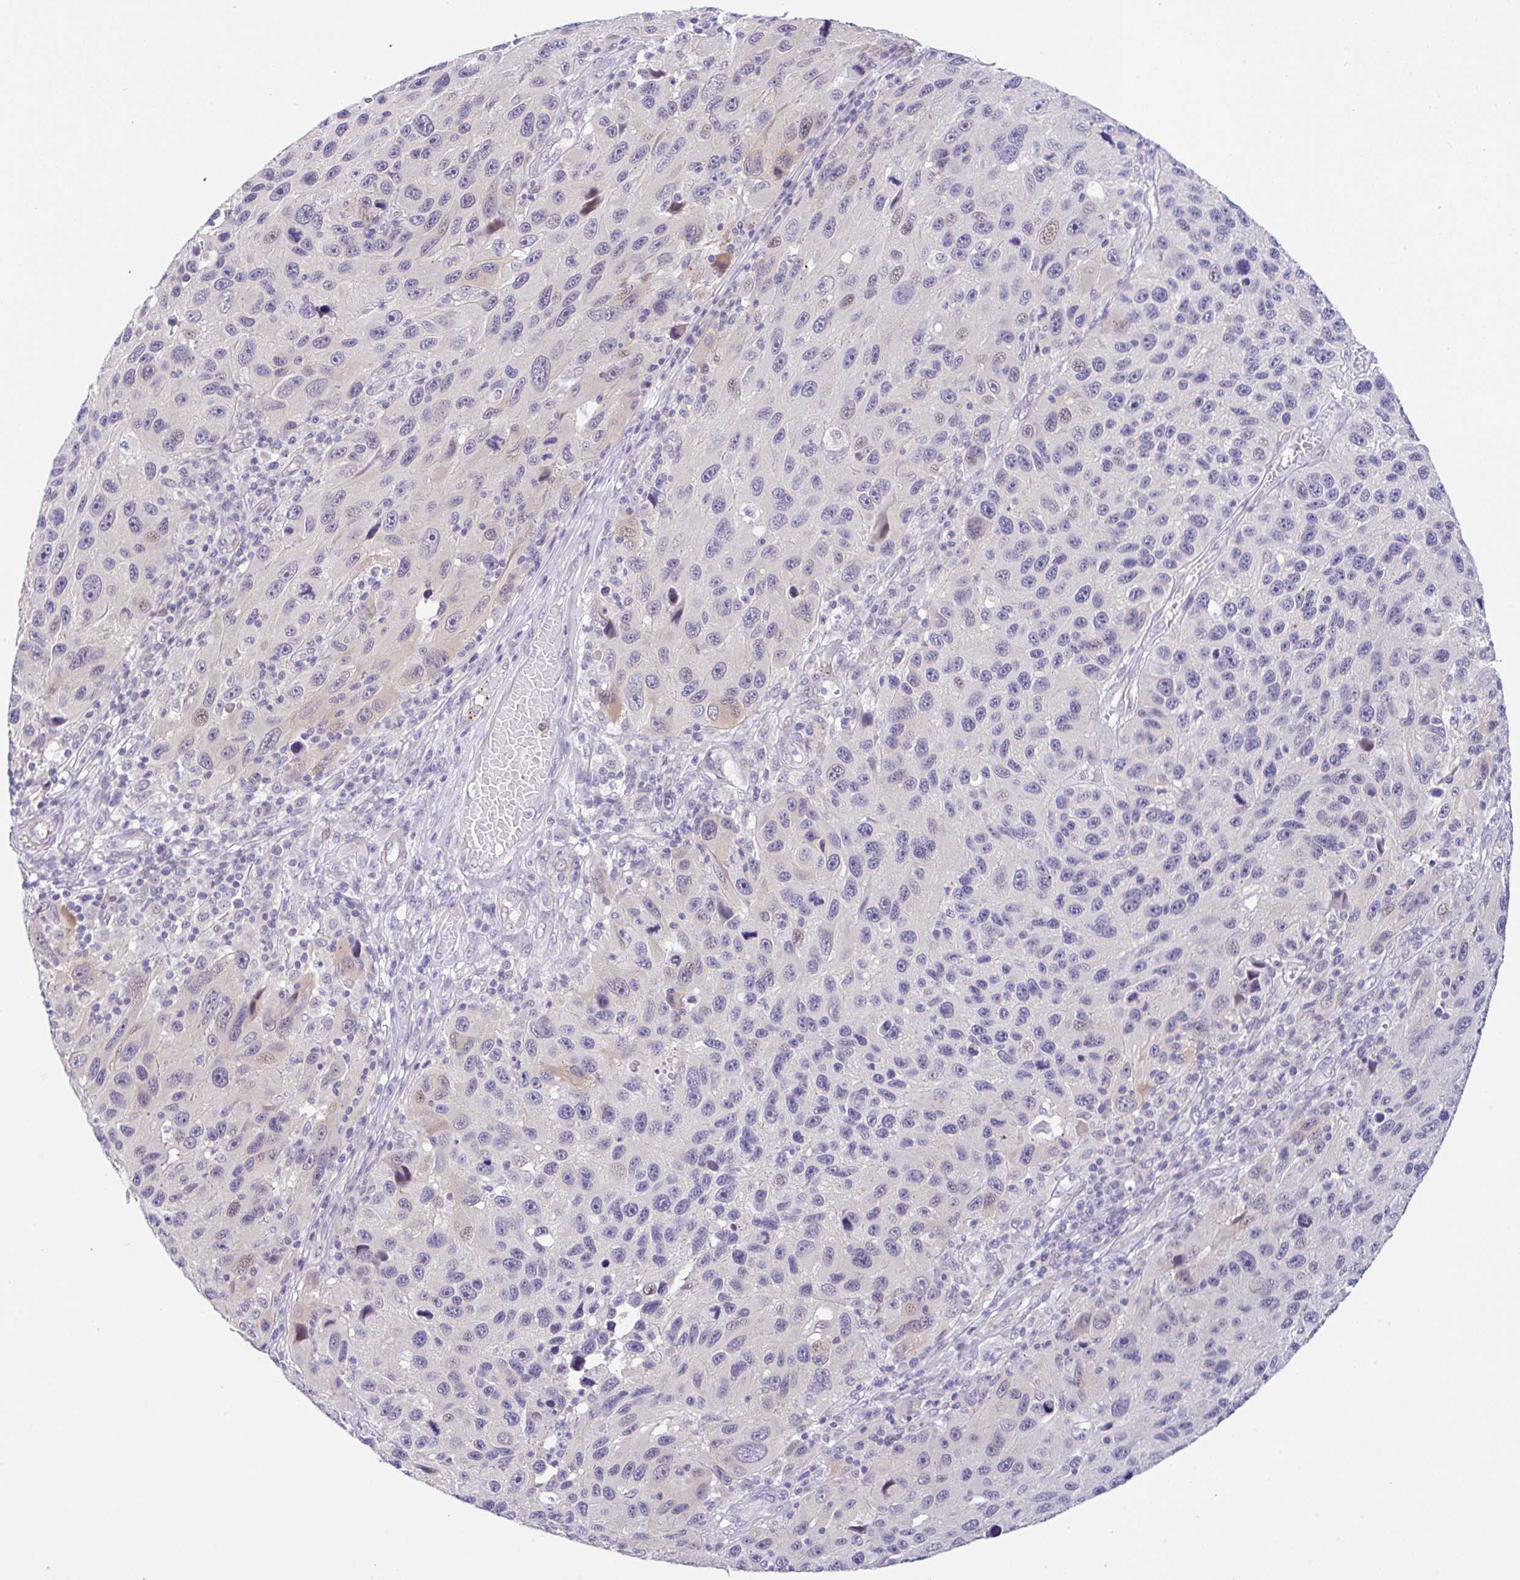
{"staining": {"intensity": "negative", "quantity": "none", "location": "none"}, "tissue": "melanoma", "cell_type": "Tumor cells", "image_type": "cancer", "snomed": [{"axis": "morphology", "description": "Malignant melanoma, NOS"}, {"axis": "topography", "description": "Skin"}], "caption": "This photomicrograph is of malignant melanoma stained with immunohistochemistry to label a protein in brown with the nuclei are counter-stained blue. There is no positivity in tumor cells. (DAB immunohistochemistry (IHC) visualized using brightfield microscopy, high magnification).", "gene": "CGNL1", "patient": {"sex": "male", "age": 53}}